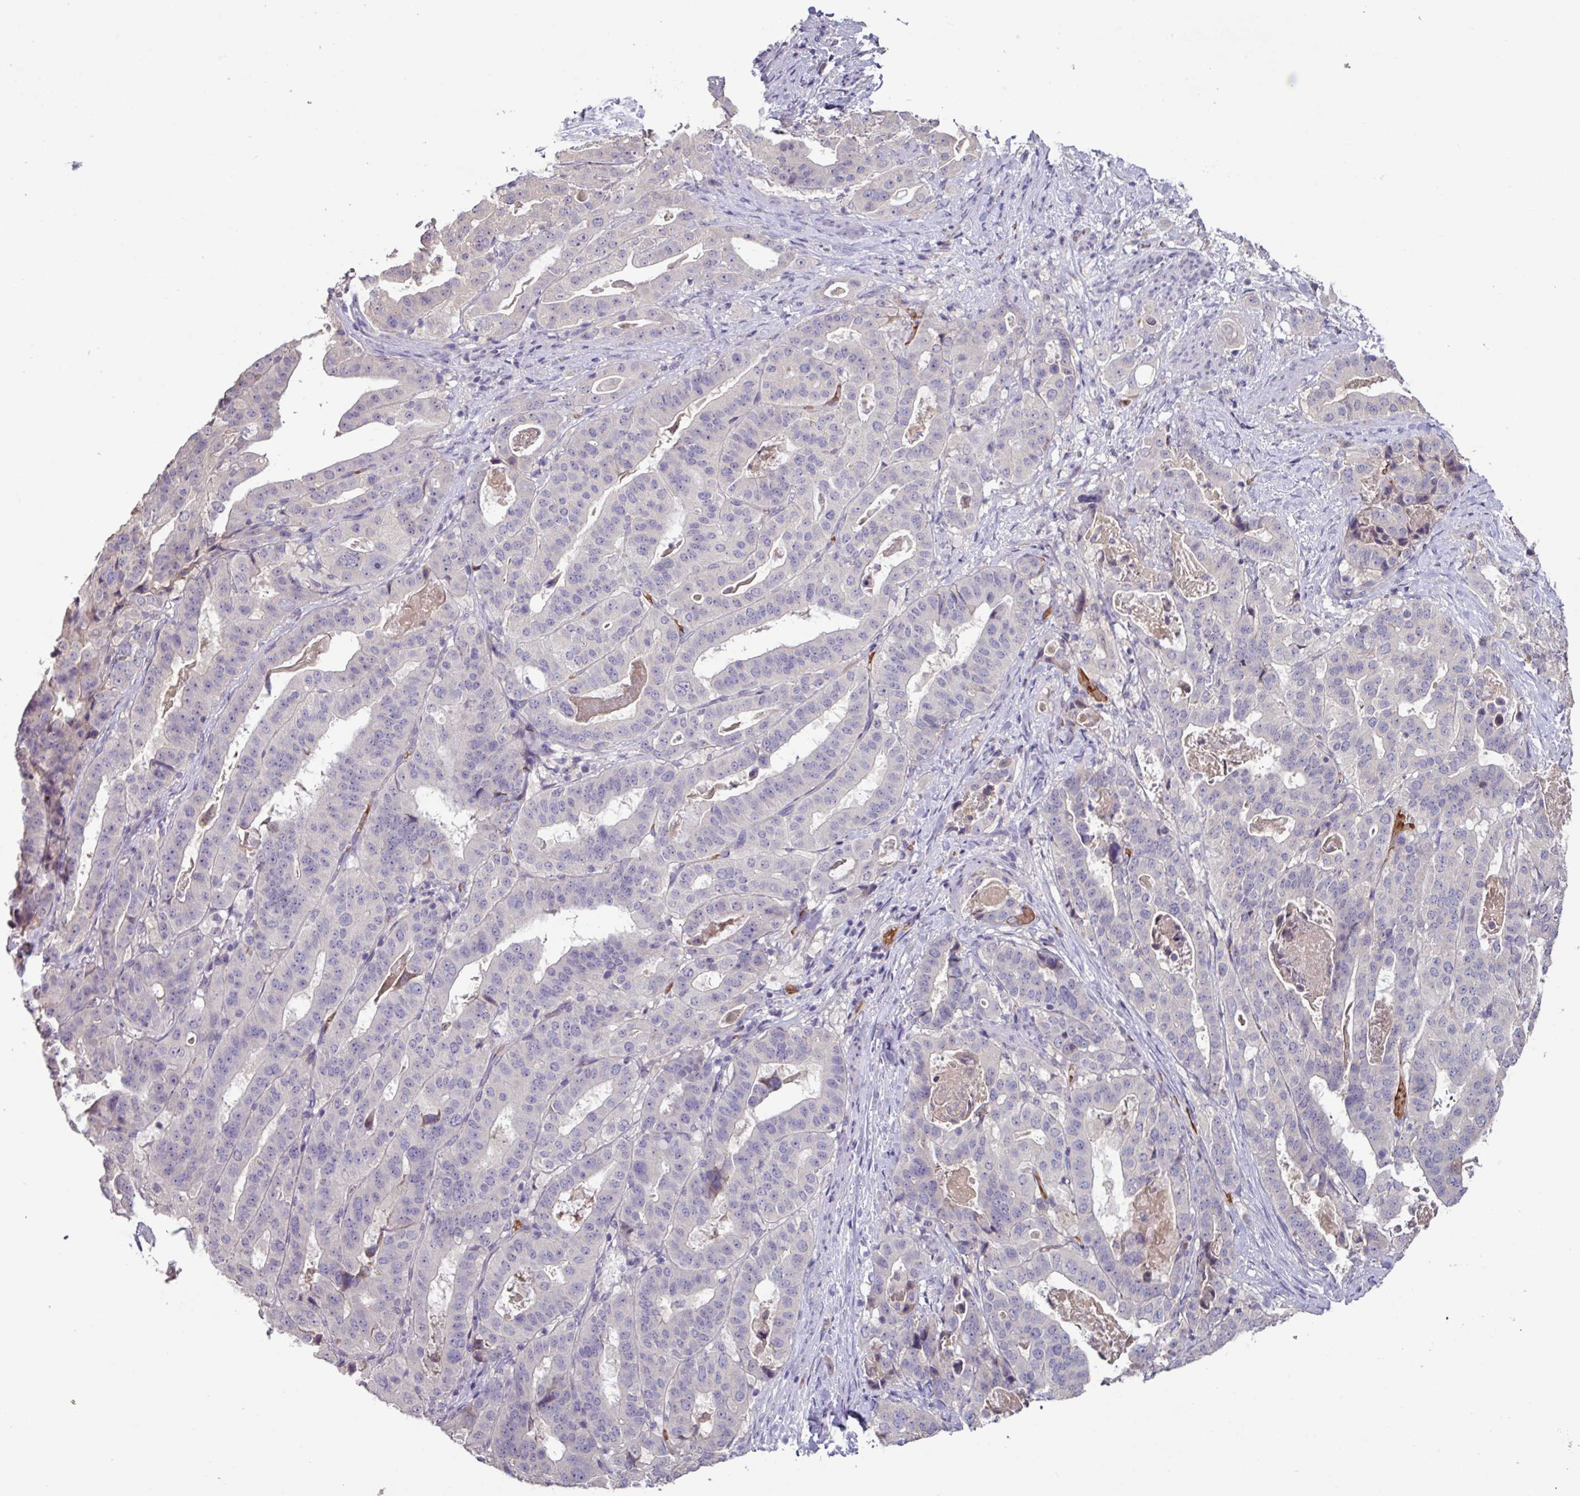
{"staining": {"intensity": "negative", "quantity": "none", "location": "none"}, "tissue": "stomach cancer", "cell_type": "Tumor cells", "image_type": "cancer", "snomed": [{"axis": "morphology", "description": "Adenocarcinoma, NOS"}, {"axis": "topography", "description": "Stomach"}], "caption": "Immunohistochemical staining of adenocarcinoma (stomach) reveals no significant expression in tumor cells. (DAB immunohistochemistry visualized using brightfield microscopy, high magnification).", "gene": "SLC5A10", "patient": {"sex": "male", "age": 48}}